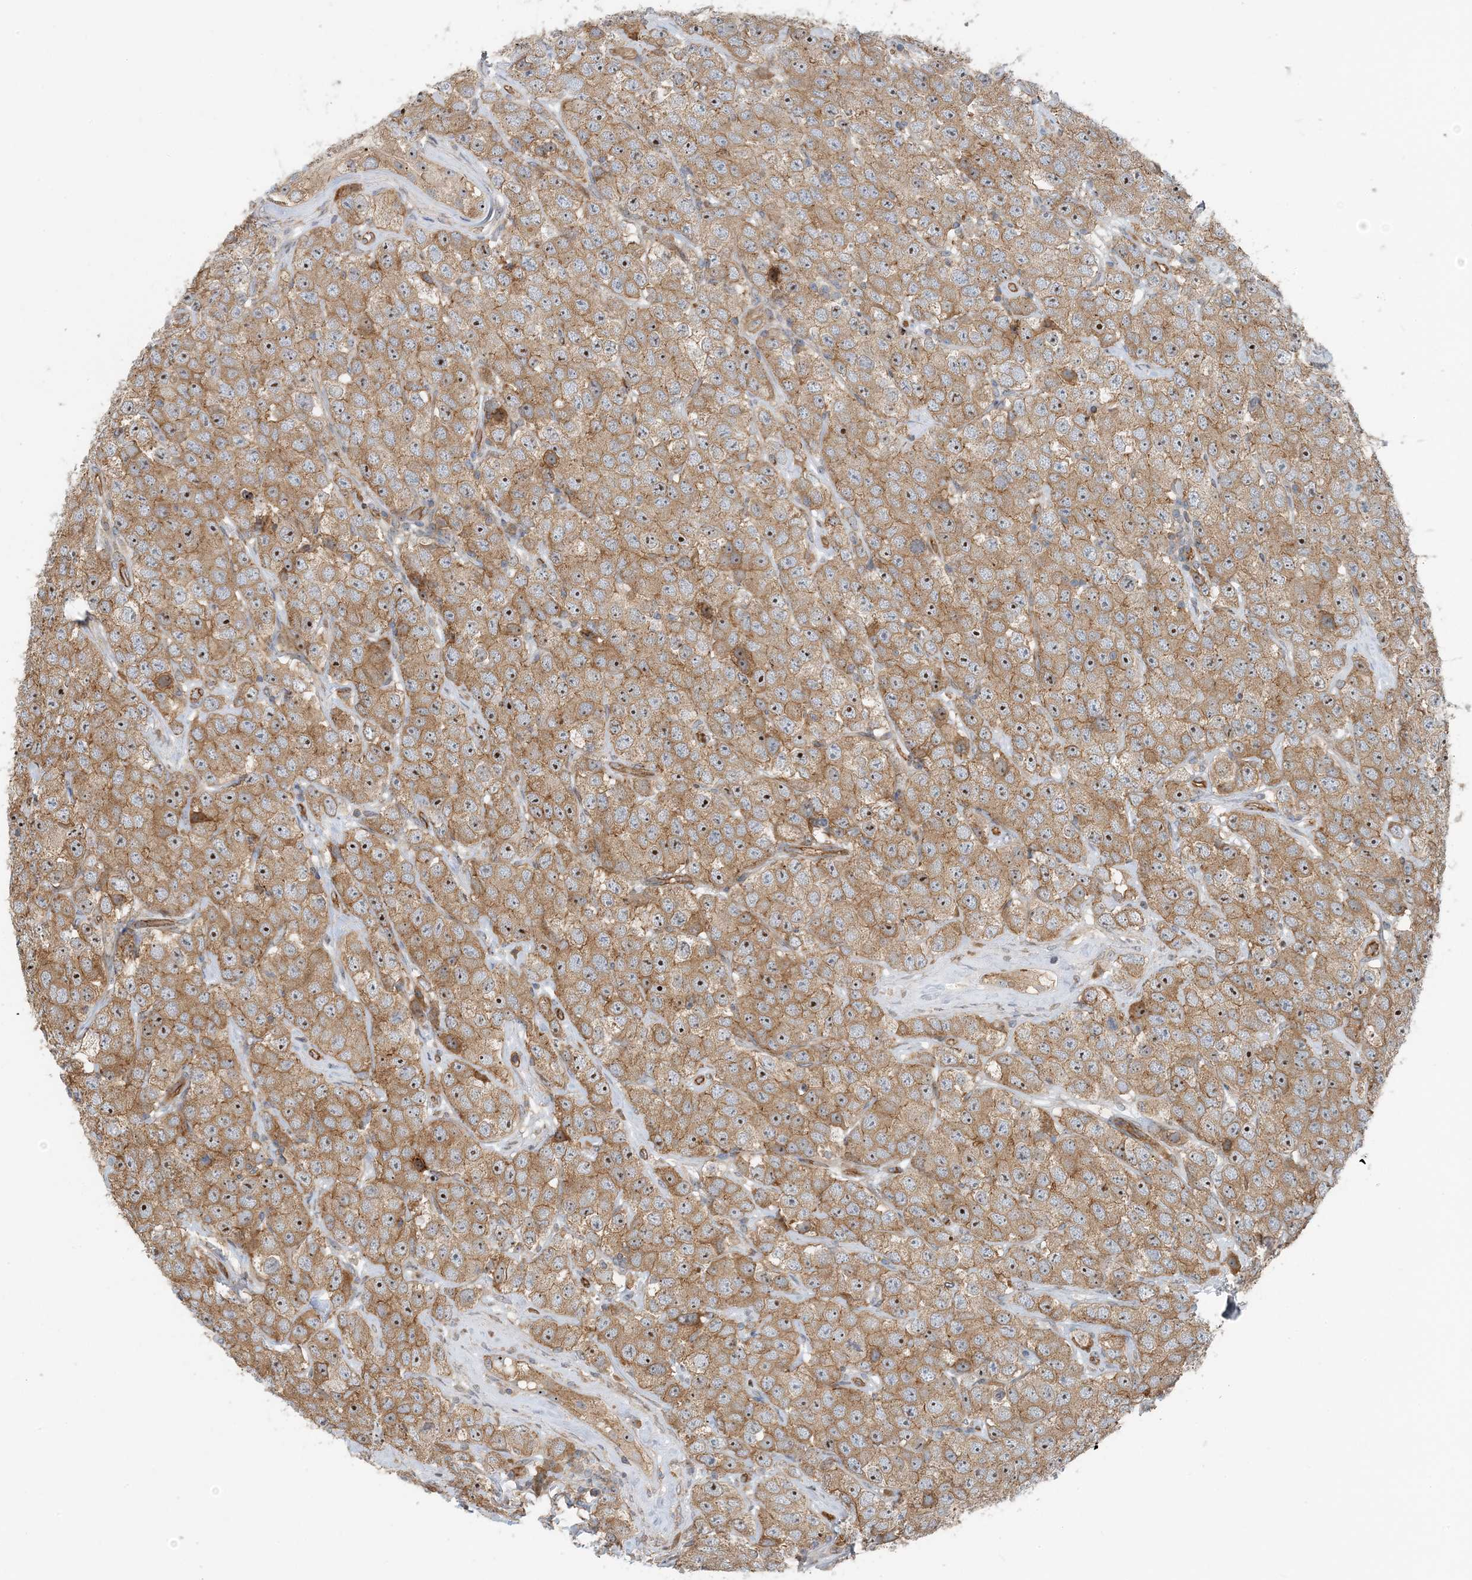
{"staining": {"intensity": "moderate", "quantity": ">75%", "location": "cytoplasmic/membranous,nuclear"}, "tissue": "testis cancer", "cell_type": "Tumor cells", "image_type": "cancer", "snomed": [{"axis": "morphology", "description": "Seminoma, NOS"}, {"axis": "topography", "description": "Testis"}], "caption": "Human seminoma (testis) stained with a brown dye reveals moderate cytoplasmic/membranous and nuclear positive positivity in about >75% of tumor cells.", "gene": "MYL5", "patient": {"sex": "male", "age": 28}}